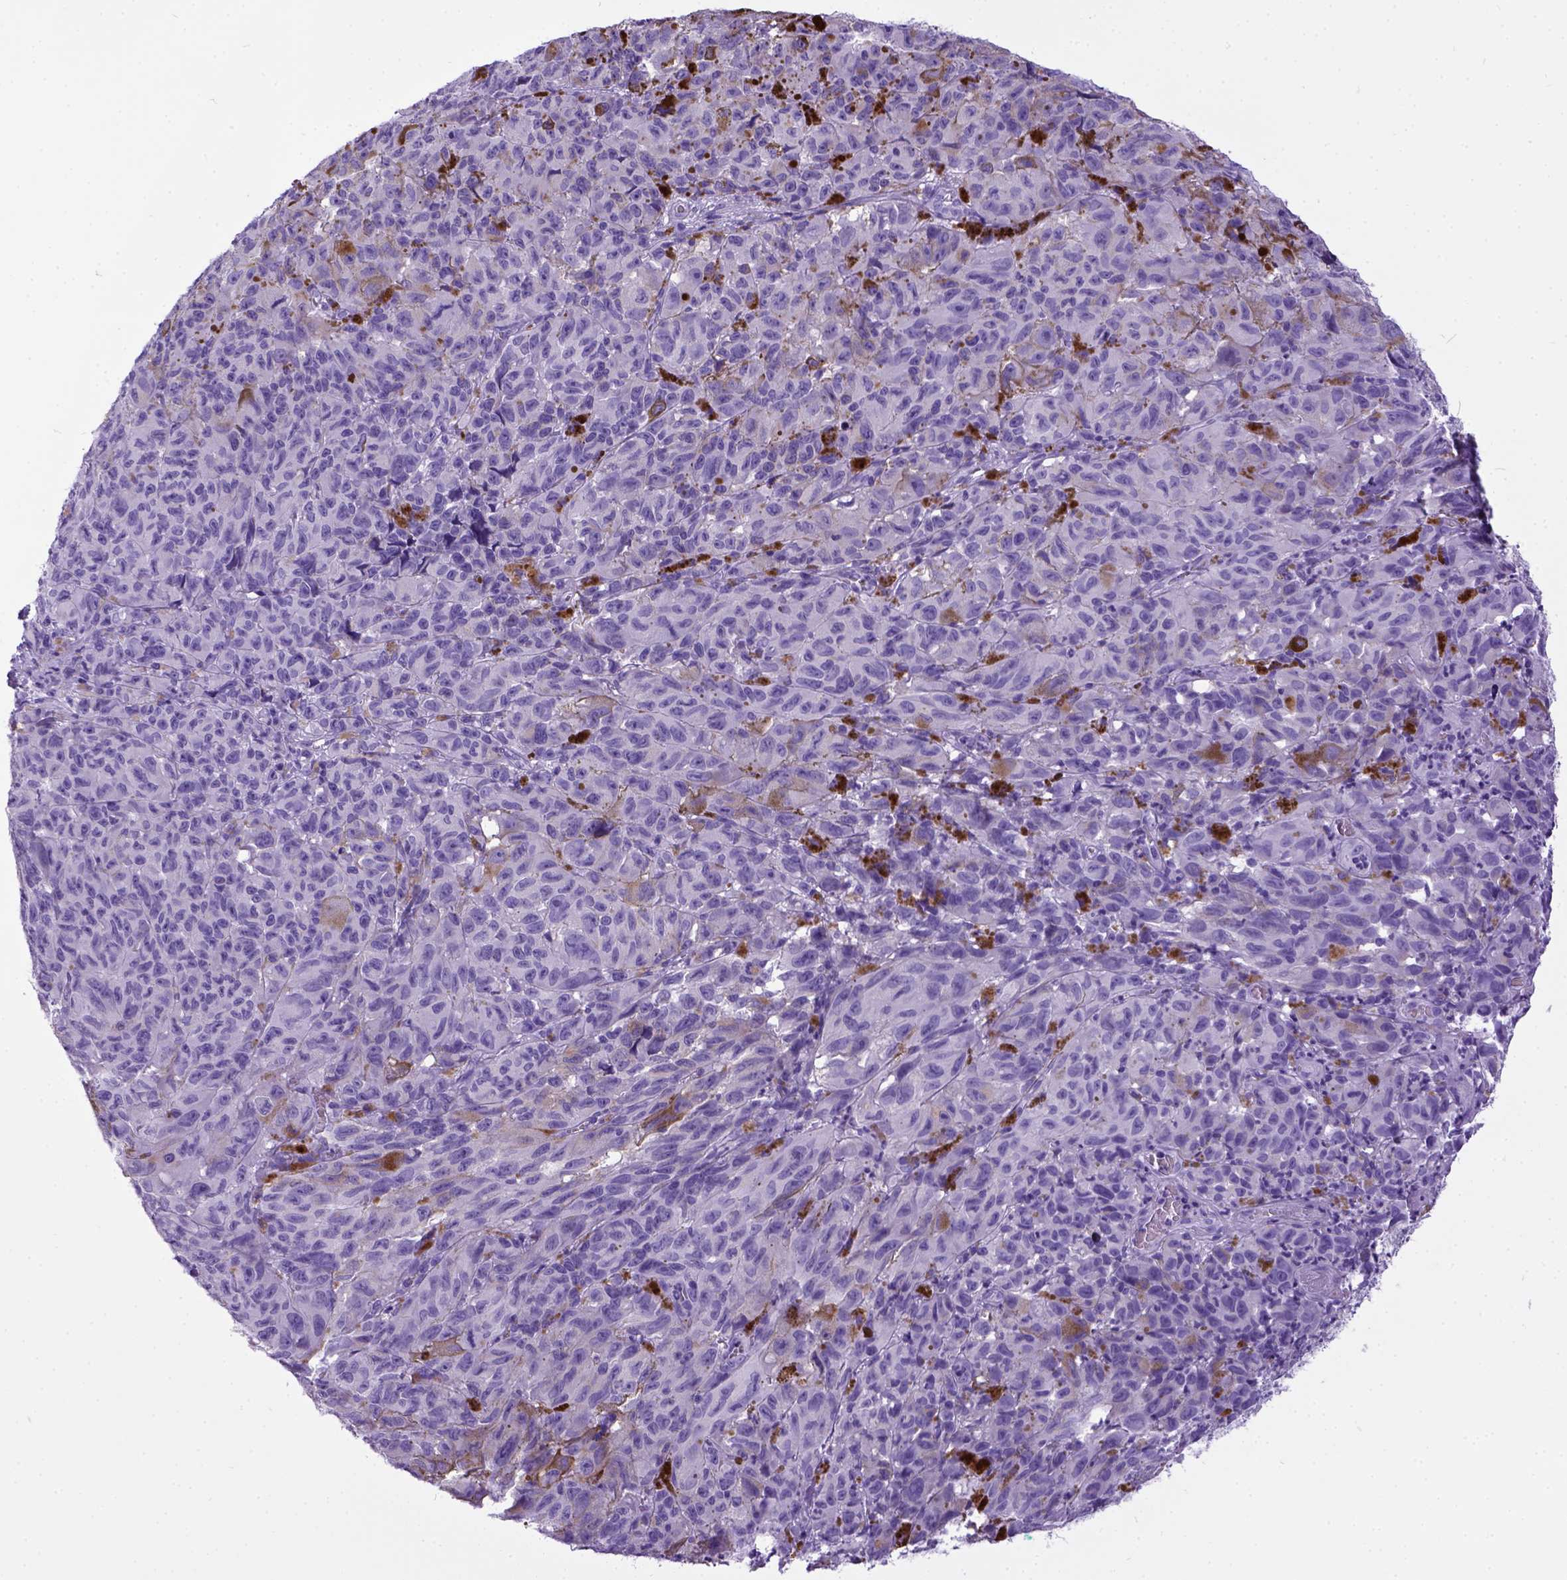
{"staining": {"intensity": "negative", "quantity": "none", "location": "none"}, "tissue": "melanoma", "cell_type": "Tumor cells", "image_type": "cancer", "snomed": [{"axis": "morphology", "description": "Malignant melanoma, NOS"}, {"axis": "topography", "description": "Vulva, labia, clitoris and Bartholin´s gland, NO"}], "caption": "Malignant melanoma was stained to show a protein in brown. There is no significant staining in tumor cells. (Brightfield microscopy of DAB immunohistochemistry (IHC) at high magnification).", "gene": "IGF2", "patient": {"sex": "female", "age": 75}}